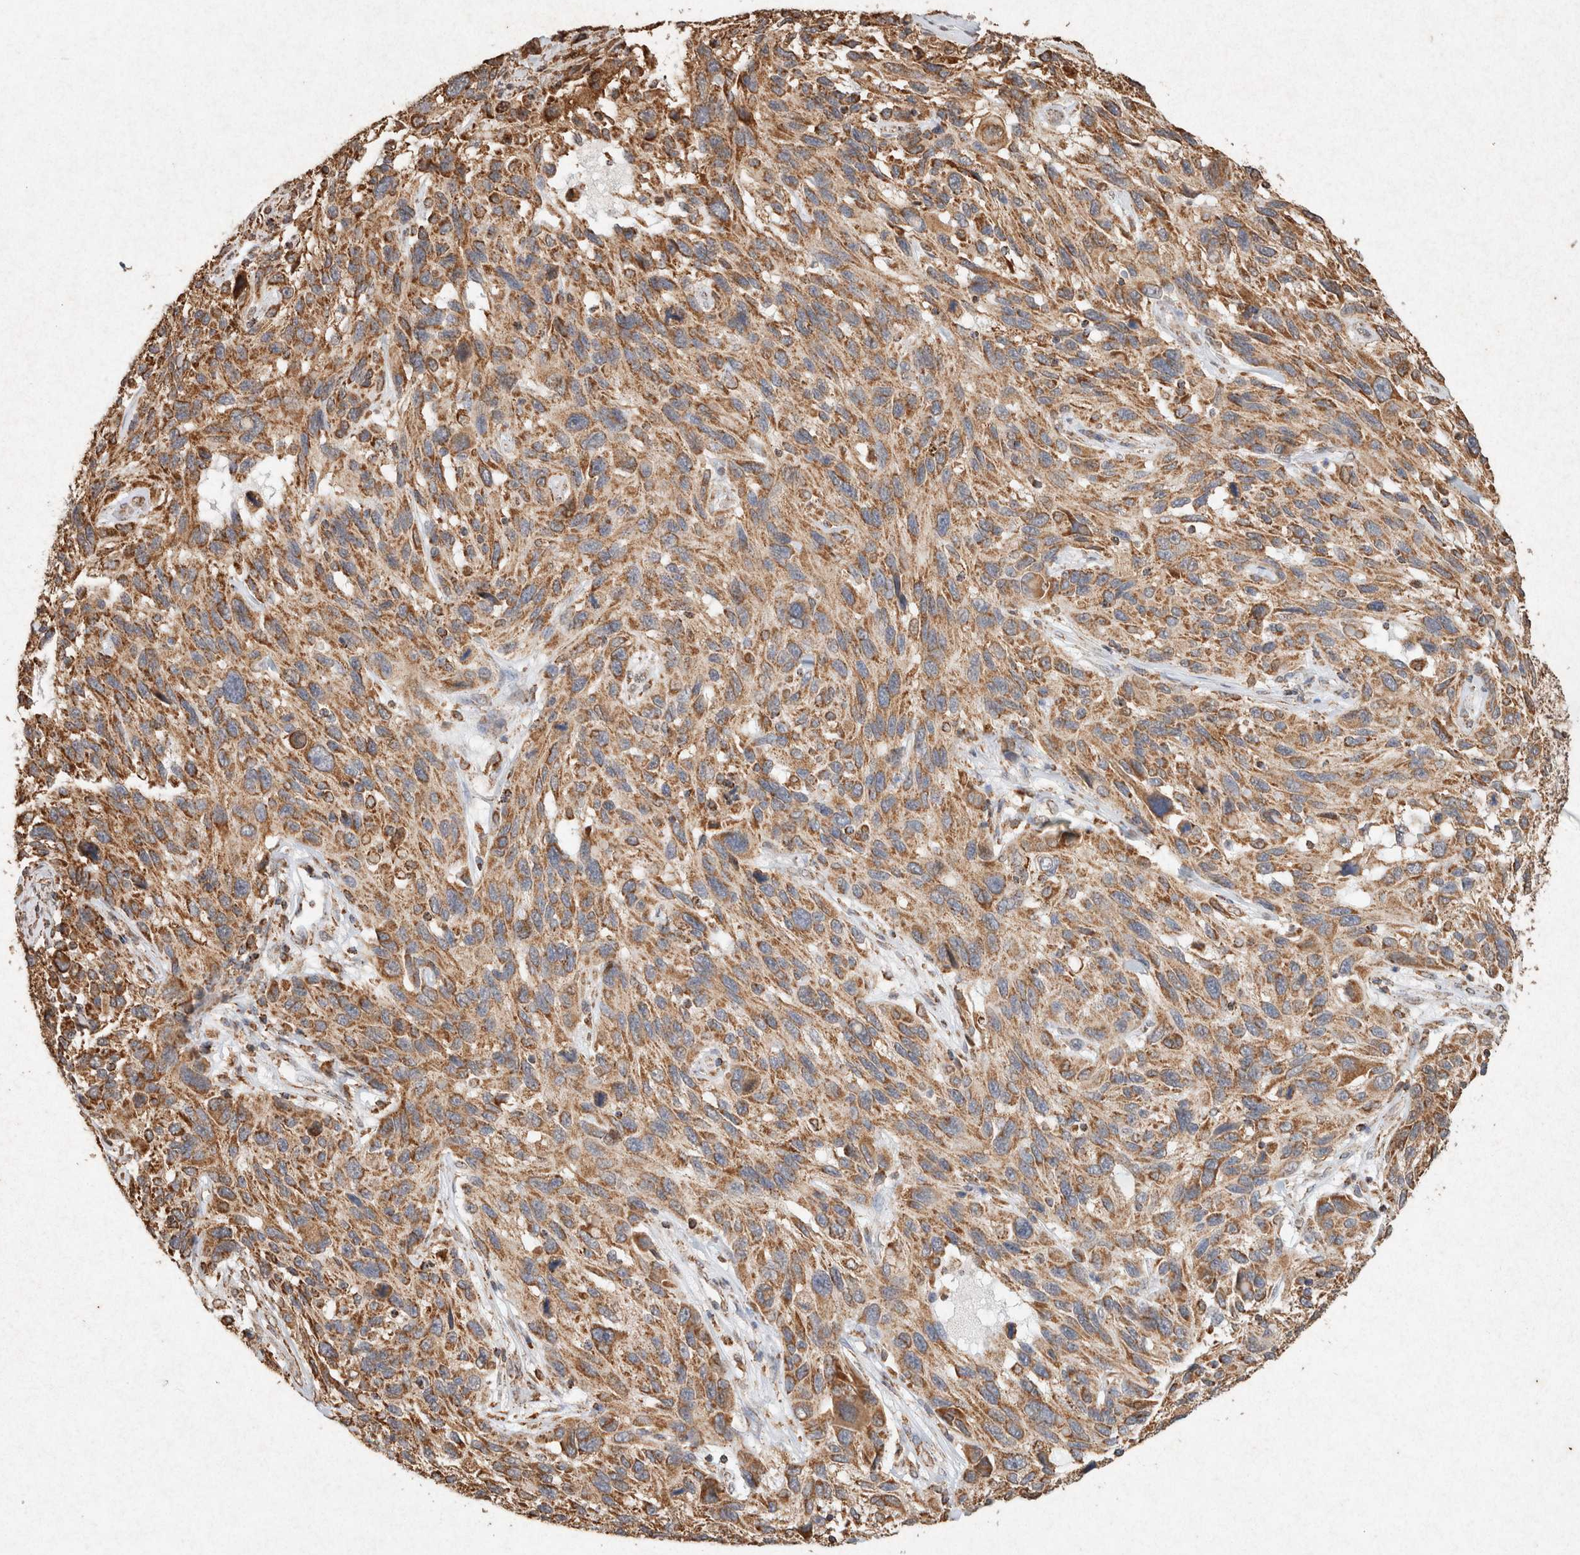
{"staining": {"intensity": "moderate", "quantity": ">75%", "location": "cytoplasmic/membranous"}, "tissue": "melanoma", "cell_type": "Tumor cells", "image_type": "cancer", "snomed": [{"axis": "morphology", "description": "Malignant melanoma, NOS"}, {"axis": "topography", "description": "Skin"}], "caption": "Immunohistochemical staining of human melanoma reveals medium levels of moderate cytoplasmic/membranous expression in approximately >75% of tumor cells. The protein is stained brown, and the nuclei are stained in blue (DAB IHC with brightfield microscopy, high magnification).", "gene": "SDC2", "patient": {"sex": "male", "age": 53}}